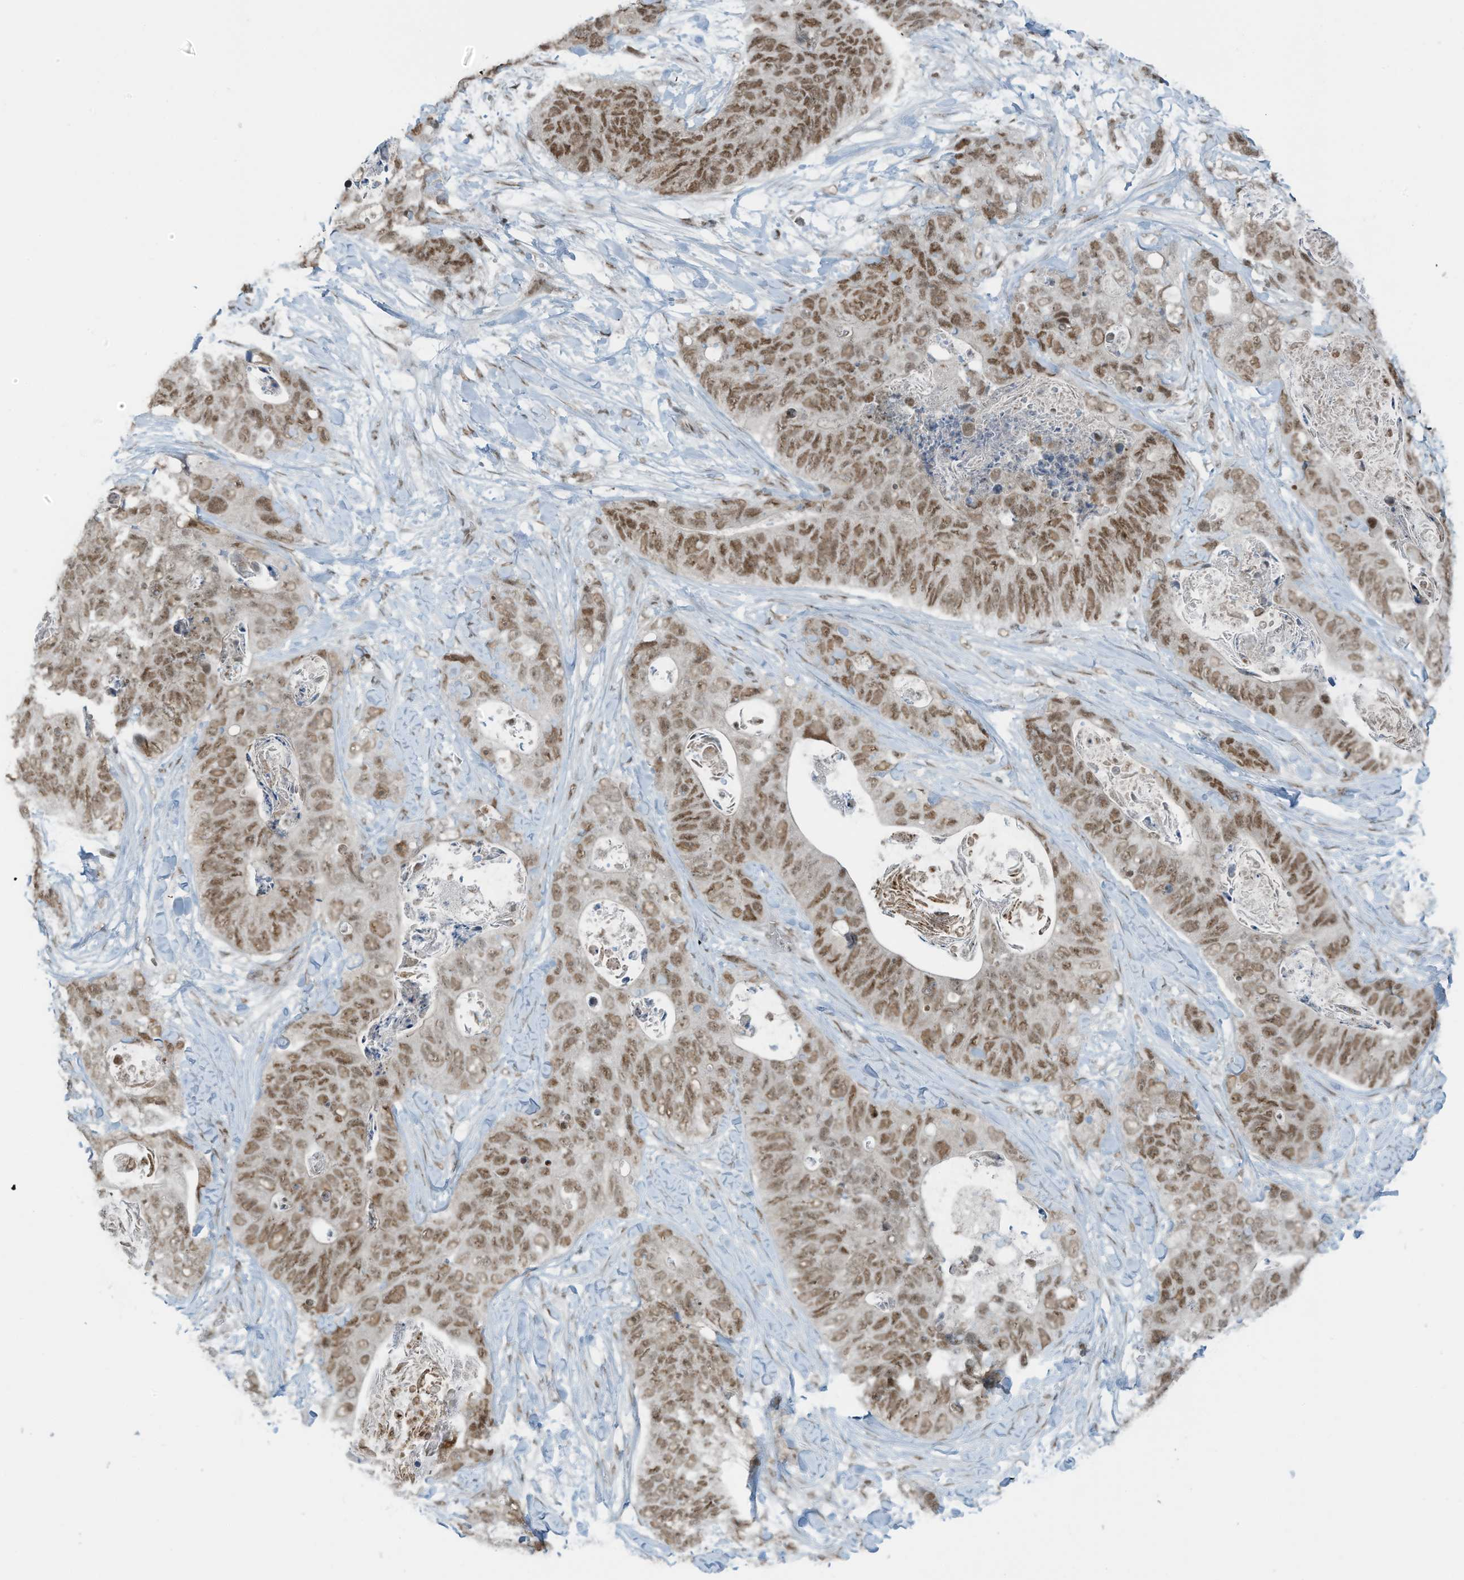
{"staining": {"intensity": "moderate", "quantity": ">75%", "location": "nuclear"}, "tissue": "stomach cancer", "cell_type": "Tumor cells", "image_type": "cancer", "snomed": [{"axis": "morphology", "description": "Adenocarcinoma, NOS"}, {"axis": "topography", "description": "Stomach"}], "caption": "Stomach cancer stained with DAB immunohistochemistry (IHC) reveals medium levels of moderate nuclear positivity in approximately >75% of tumor cells. The protein of interest is shown in brown color, while the nuclei are stained blue.", "gene": "WRNIP1", "patient": {"sex": "female", "age": 89}}